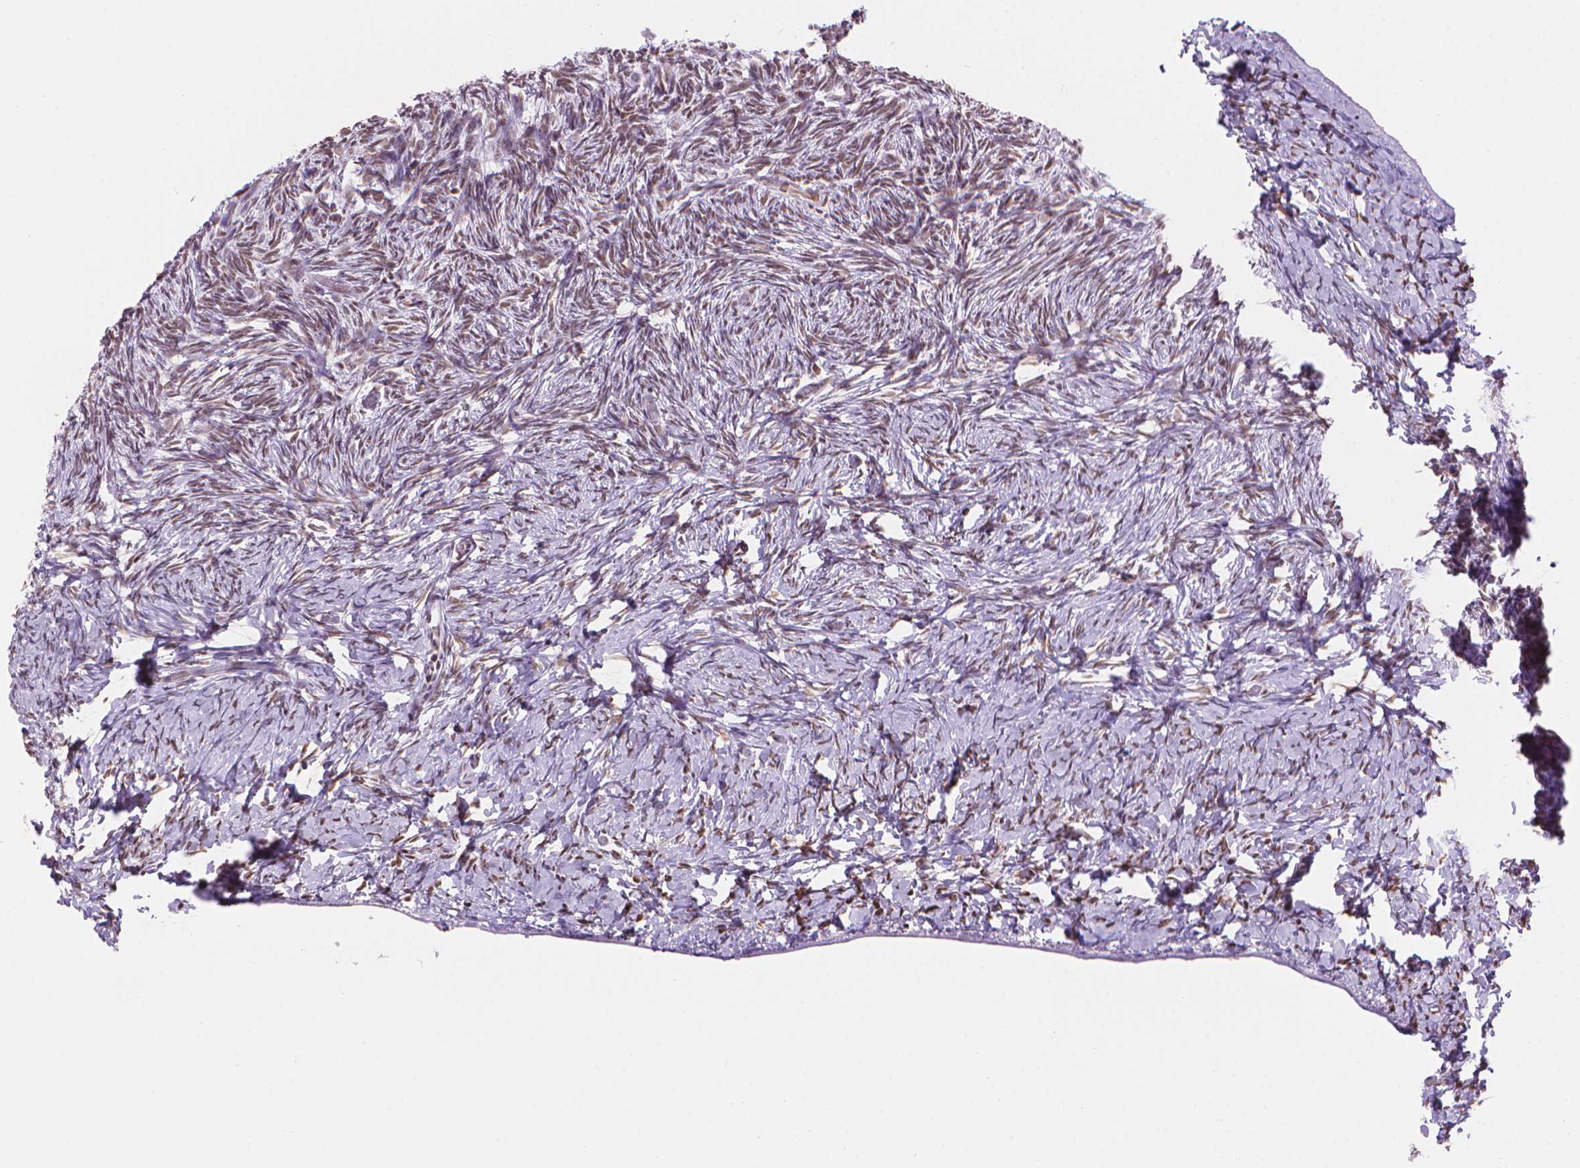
{"staining": {"intensity": "moderate", "quantity": "25%-75%", "location": "nuclear"}, "tissue": "ovary", "cell_type": "Ovarian stroma cells", "image_type": "normal", "snomed": [{"axis": "morphology", "description": "Normal tissue, NOS"}, {"axis": "topography", "description": "Ovary"}], "caption": "Immunohistochemistry (IHC) photomicrograph of benign human ovary stained for a protein (brown), which demonstrates medium levels of moderate nuclear staining in about 25%-75% of ovarian stroma cells.", "gene": "RPA4", "patient": {"sex": "female", "age": 39}}